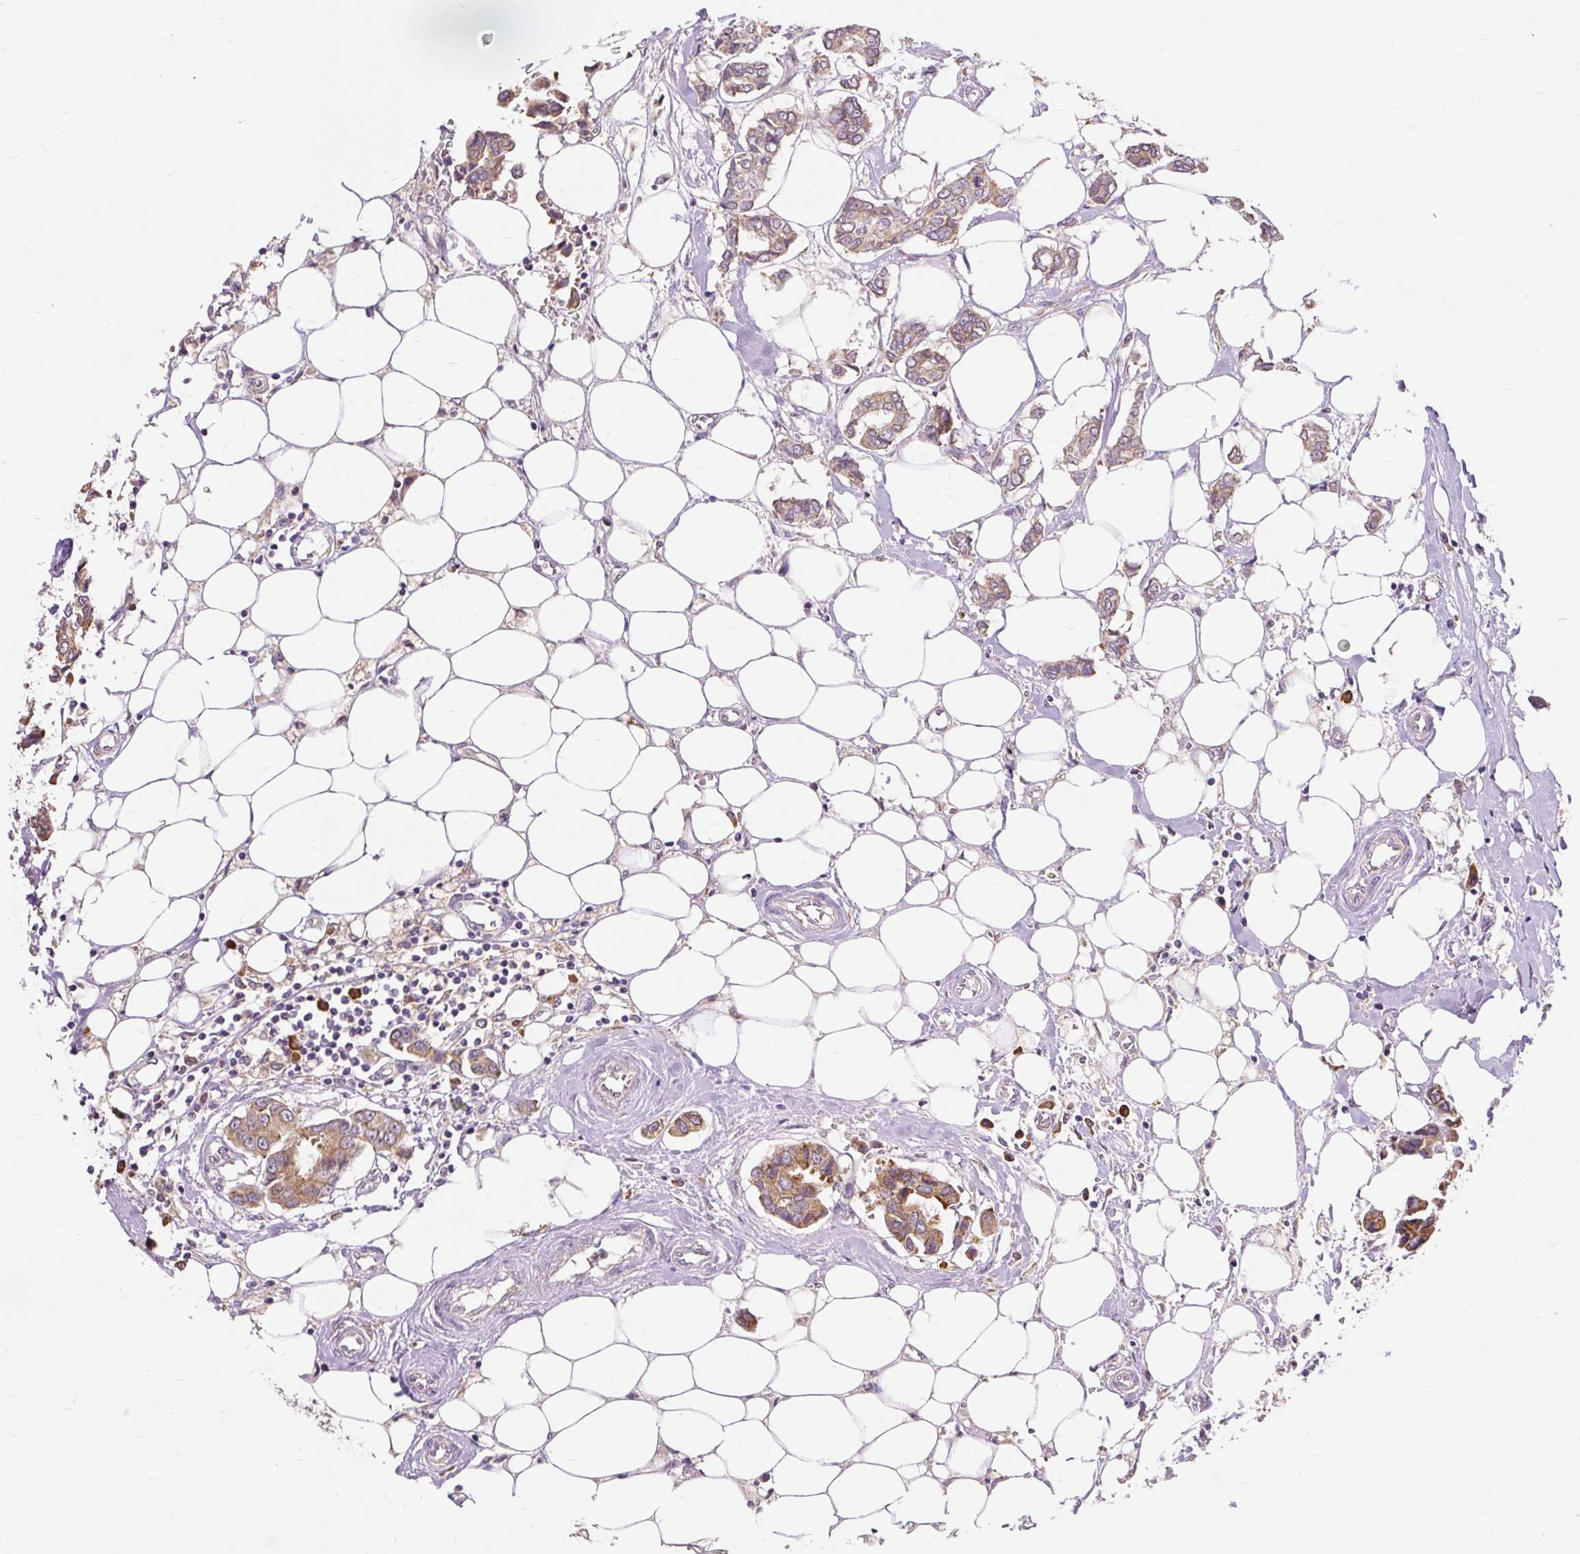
{"staining": {"intensity": "moderate", "quantity": ">75%", "location": "cytoplasmic/membranous"}, "tissue": "breast cancer", "cell_type": "Tumor cells", "image_type": "cancer", "snomed": [{"axis": "morphology", "description": "Duct carcinoma"}, {"axis": "topography", "description": "Breast"}], "caption": "A brown stain highlights moderate cytoplasmic/membranous staining of a protein in human breast cancer tumor cells.", "gene": "SEC63", "patient": {"sex": "female", "age": 73}}